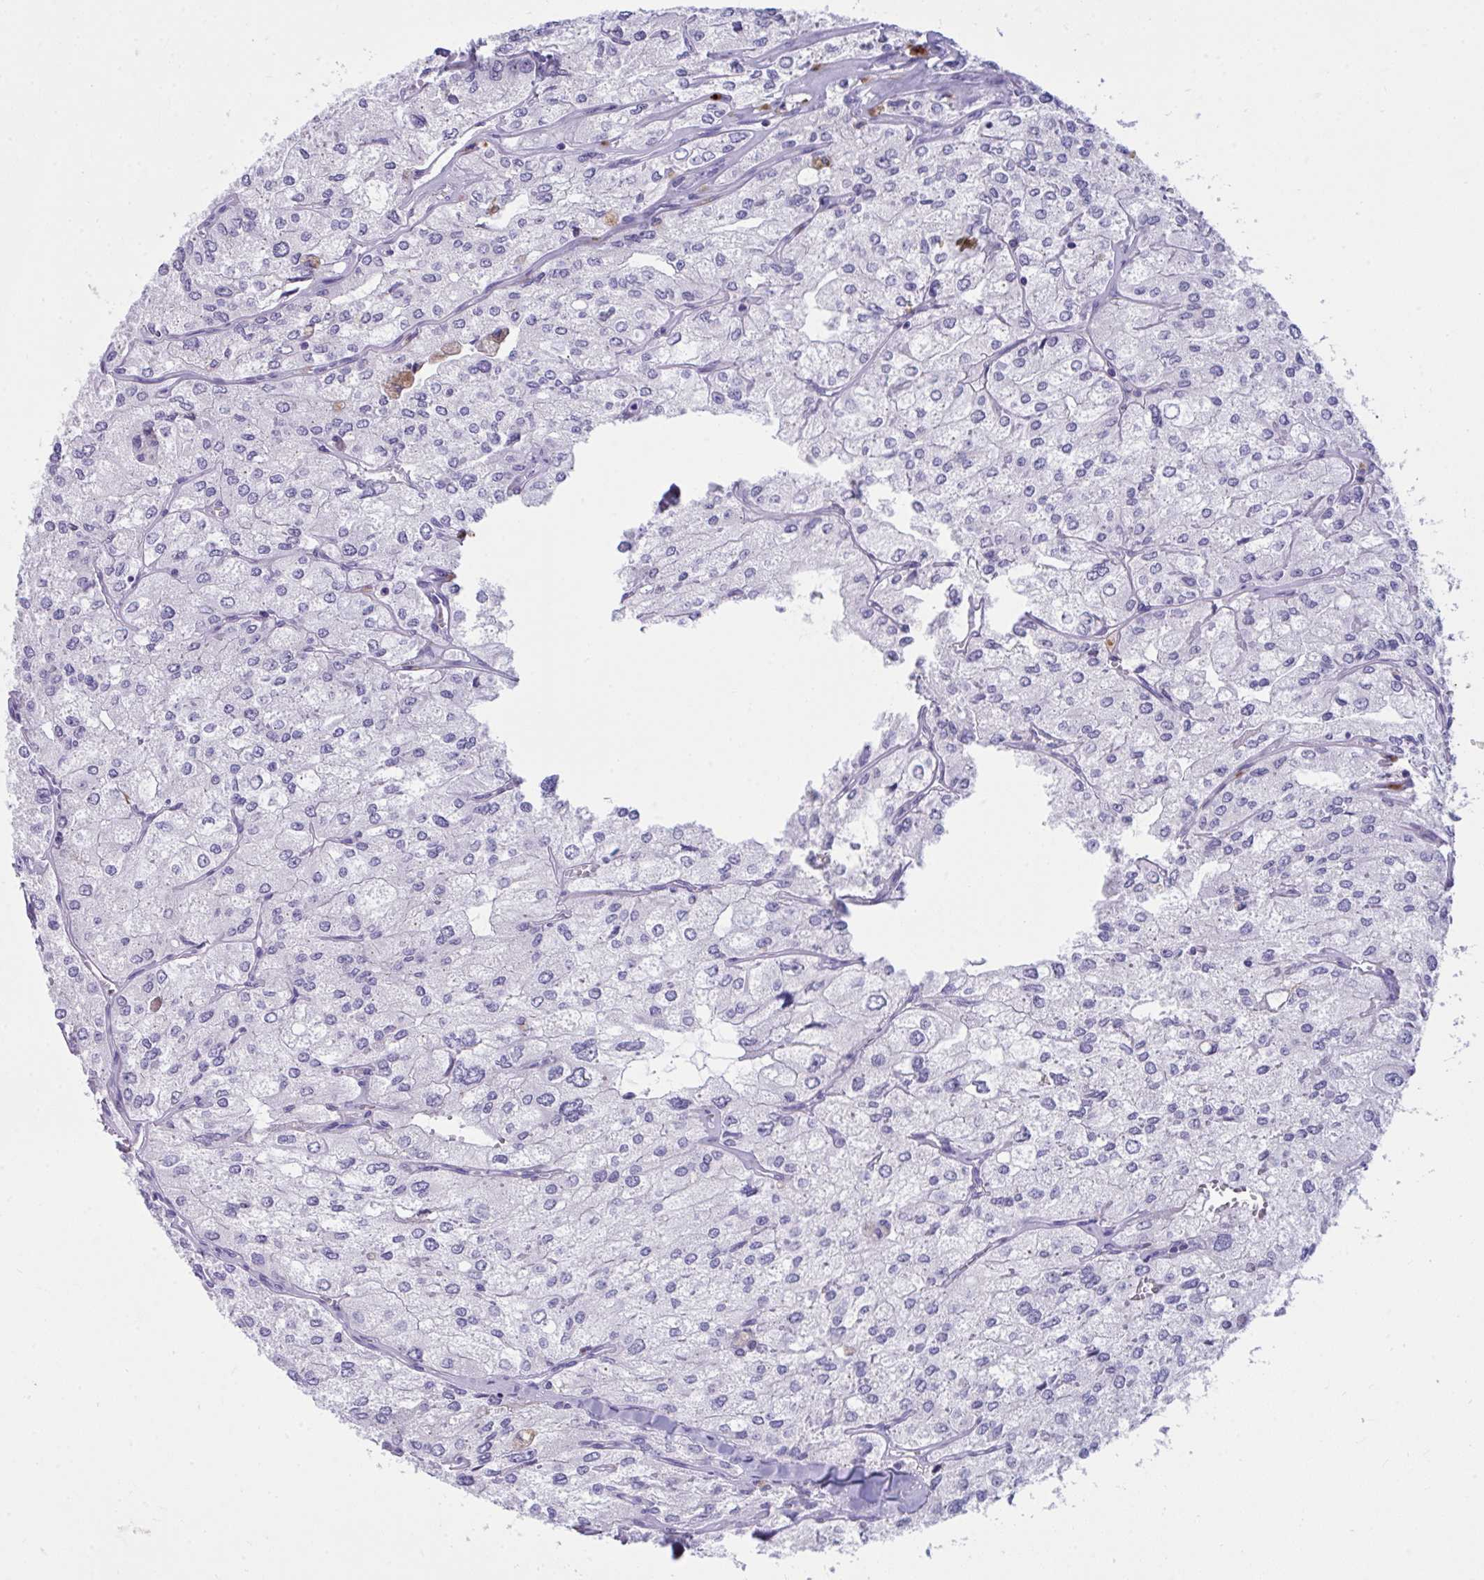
{"staining": {"intensity": "negative", "quantity": "none", "location": "none"}, "tissue": "renal cancer", "cell_type": "Tumor cells", "image_type": "cancer", "snomed": [{"axis": "morphology", "description": "Adenocarcinoma, NOS"}, {"axis": "topography", "description": "Kidney"}], "caption": "A histopathology image of human renal cancer (adenocarcinoma) is negative for staining in tumor cells.", "gene": "PIGZ", "patient": {"sex": "female", "age": 70}}